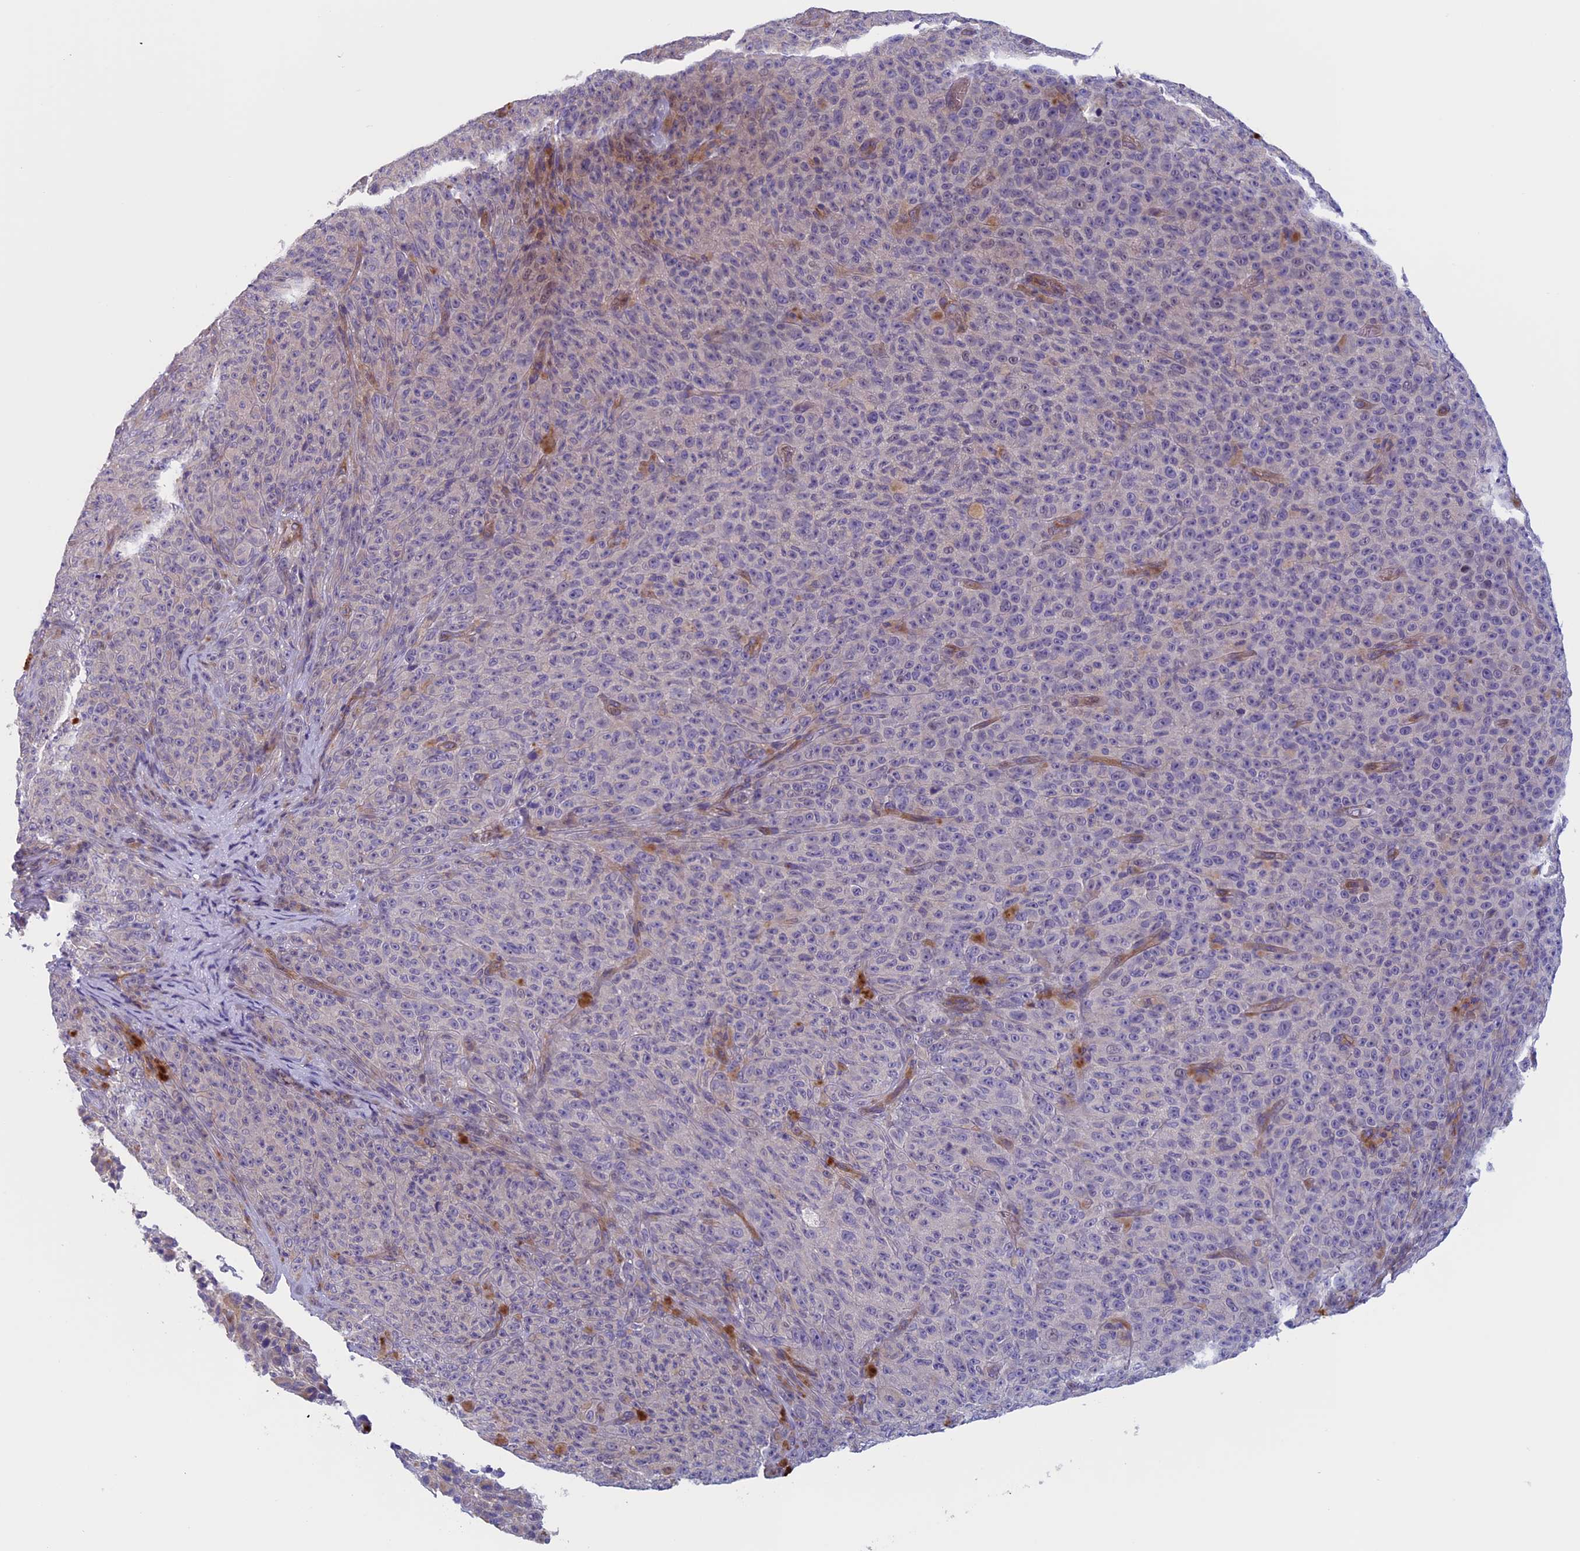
{"staining": {"intensity": "negative", "quantity": "none", "location": "none"}, "tissue": "melanoma", "cell_type": "Tumor cells", "image_type": "cancer", "snomed": [{"axis": "morphology", "description": "Malignant melanoma, NOS"}, {"axis": "topography", "description": "Skin"}], "caption": "DAB immunohistochemical staining of human malignant melanoma displays no significant positivity in tumor cells. The staining is performed using DAB (3,3'-diaminobenzidine) brown chromogen with nuclei counter-stained in using hematoxylin.", "gene": "CNOT6L", "patient": {"sex": "female", "age": 82}}